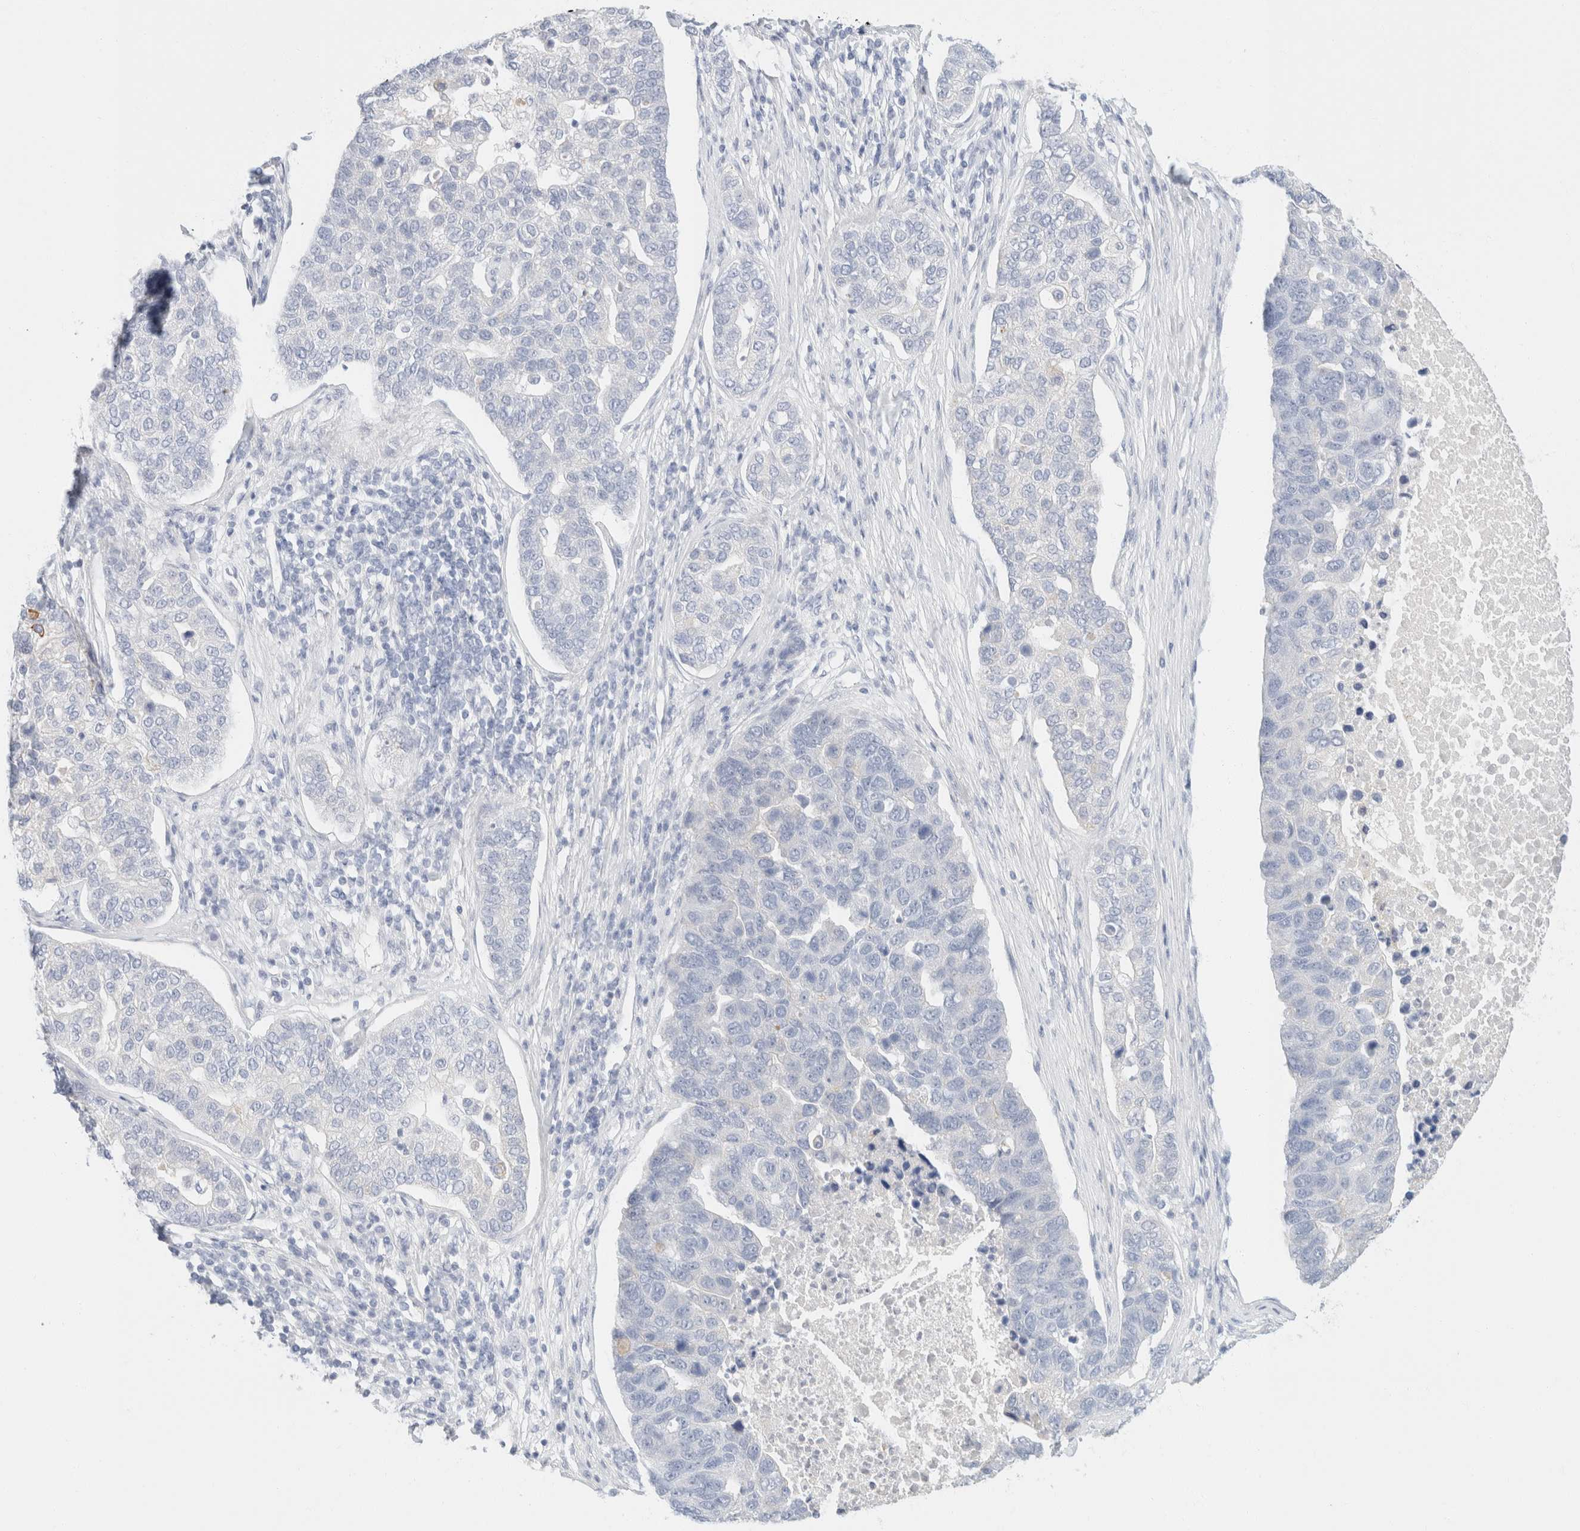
{"staining": {"intensity": "negative", "quantity": "none", "location": "none"}, "tissue": "pancreatic cancer", "cell_type": "Tumor cells", "image_type": "cancer", "snomed": [{"axis": "morphology", "description": "Adenocarcinoma, NOS"}, {"axis": "topography", "description": "Pancreas"}], "caption": "IHC micrograph of neoplastic tissue: pancreatic cancer (adenocarcinoma) stained with DAB demonstrates no significant protein staining in tumor cells.", "gene": "KRT20", "patient": {"sex": "female", "age": 61}}